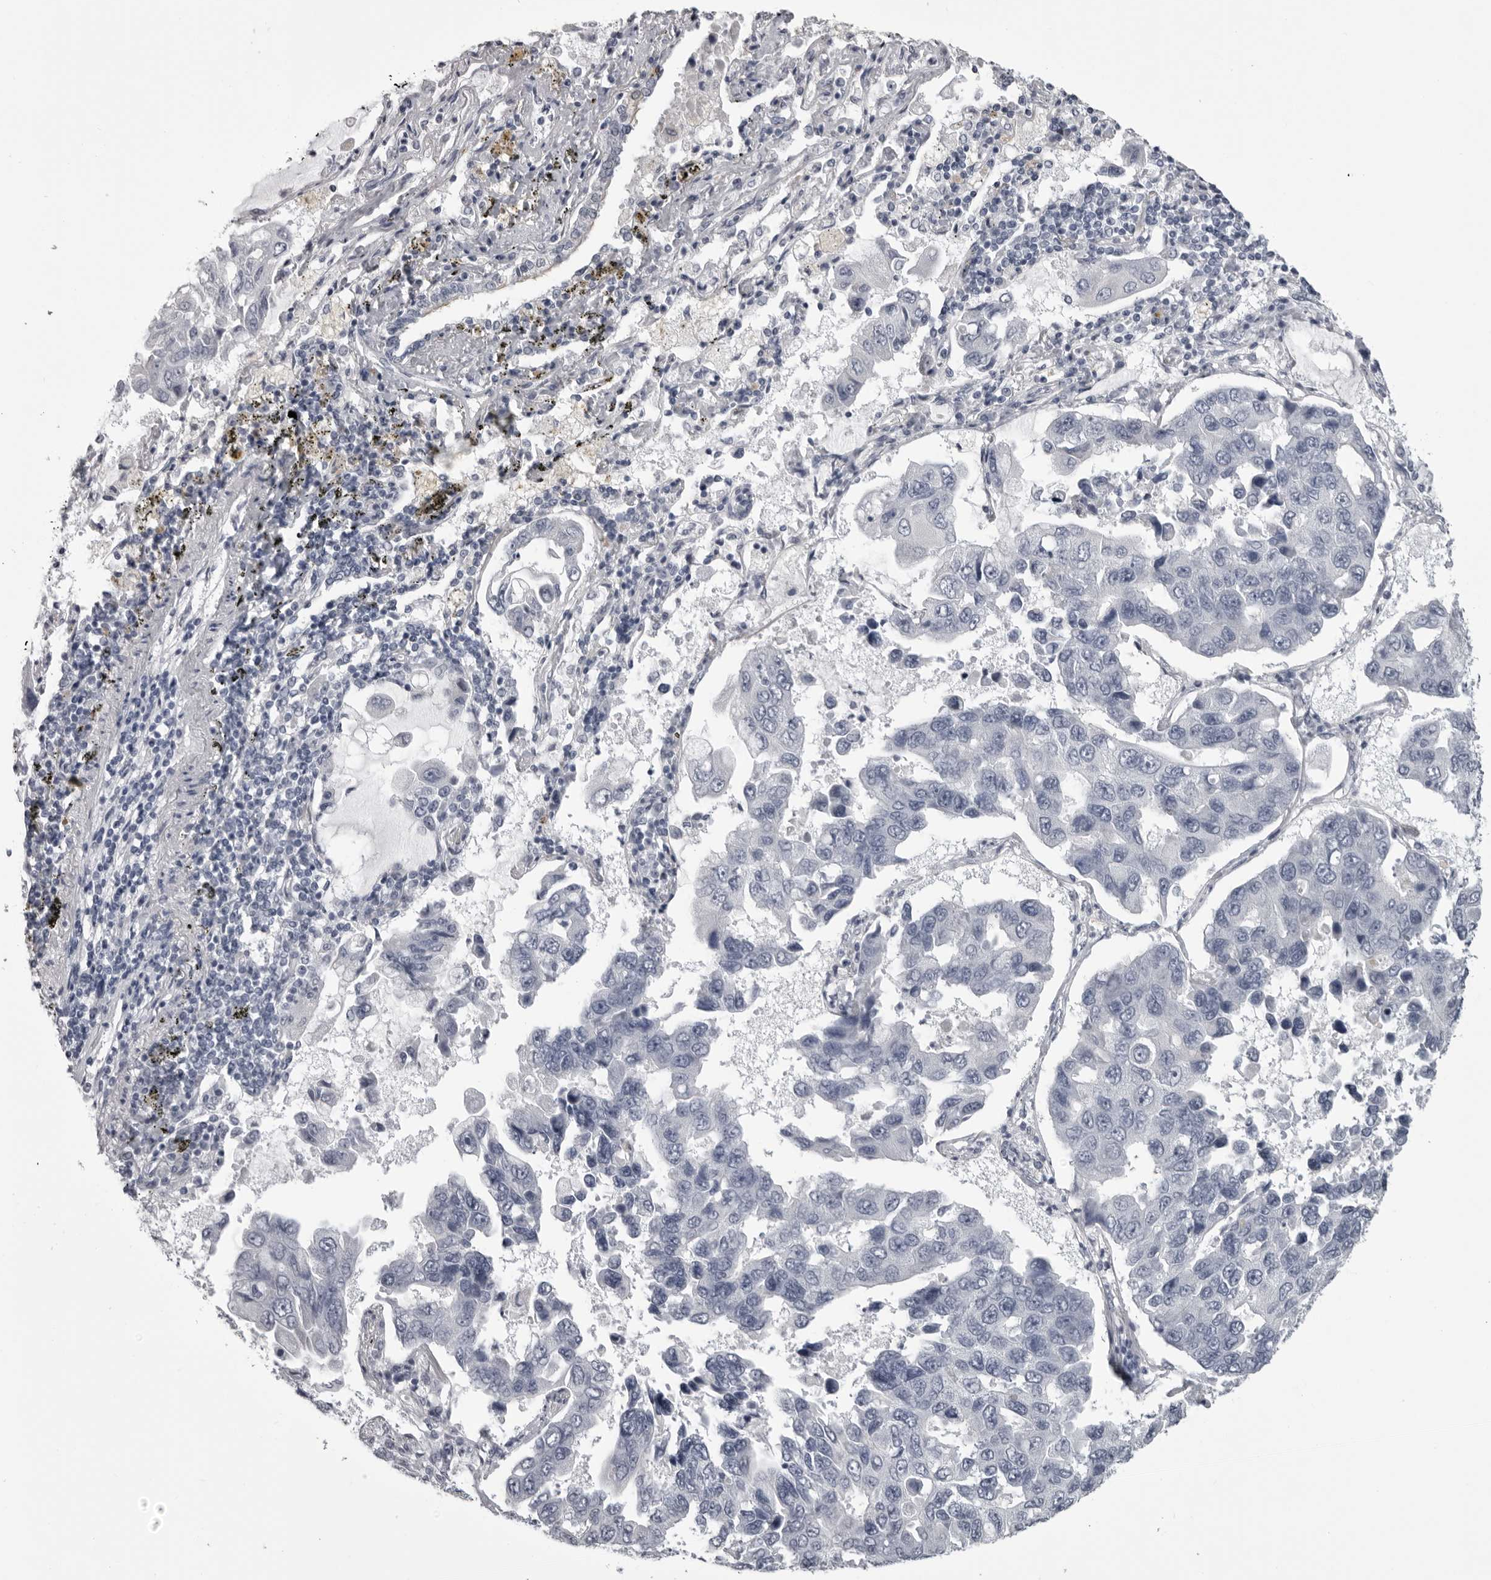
{"staining": {"intensity": "negative", "quantity": "none", "location": "none"}, "tissue": "lung cancer", "cell_type": "Tumor cells", "image_type": "cancer", "snomed": [{"axis": "morphology", "description": "Adenocarcinoma, NOS"}, {"axis": "topography", "description": "Lung"}], "caption": "Human lung adenocarcinoma stained for a protein using immunohistochemistry (IHC) displays no staining in tumor cells.", "gene": "EPHA10", "patient": {"sex": "male", "age": 64}}